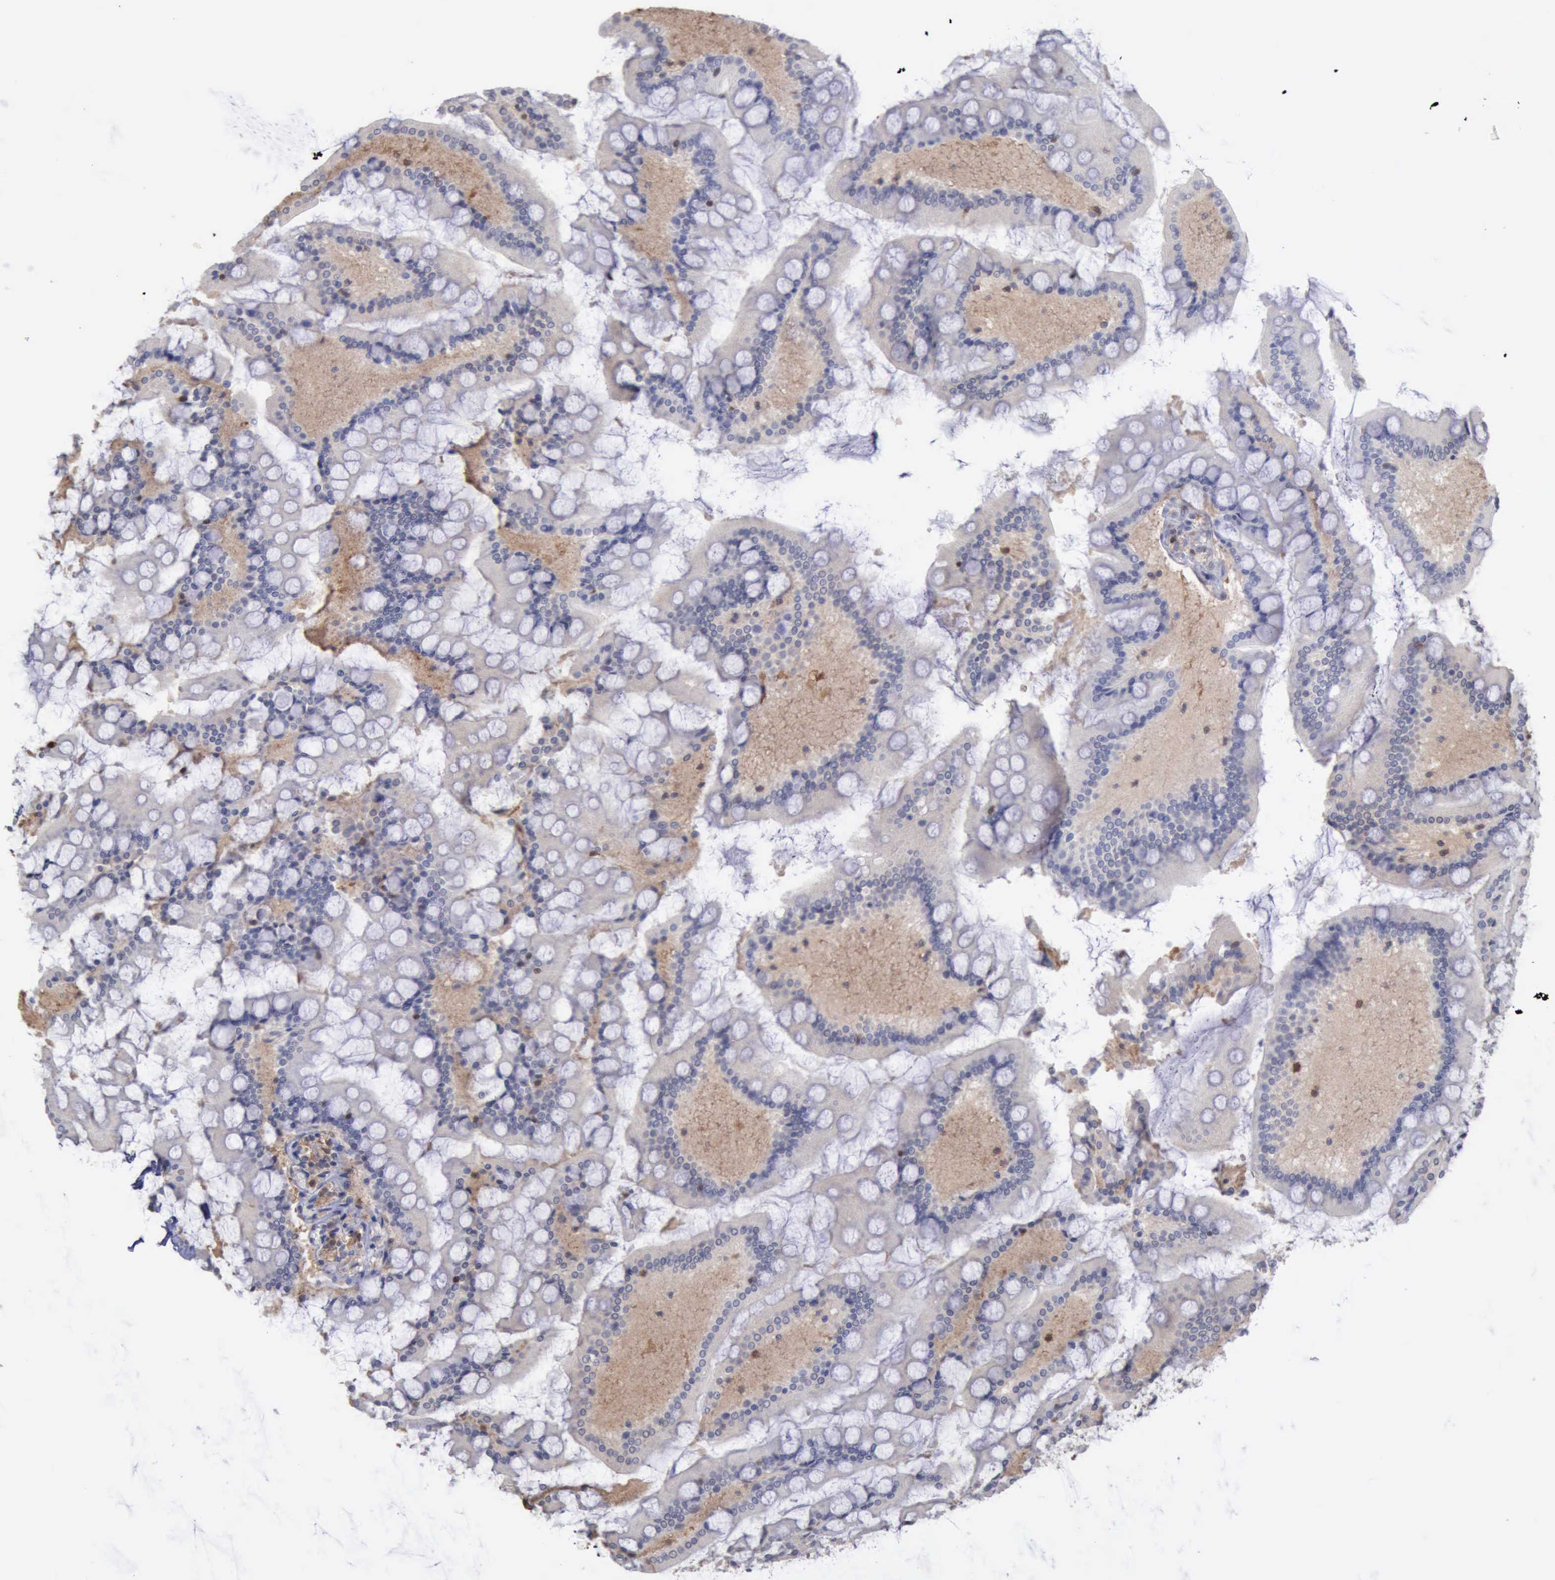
{"staining": {"intensity": "weak", "quantity": "25%-75%", "location": "cytoplasmic/membranous"}, "tissue": "small intestine", "cell_type": "Glandular cells", "image_type": "normal", "snomed": [{"axis": "morphology", "description": "Normal tissue, NOS"}, {"axis": "topography", "description": "Small intestine"}], "caption": "Brown immunohistochemical staining in normal human small intestine displays weak cytoplasmic/membranous staining in about 25%-75% of glandular cells.", "gene": "STAT1", "patient": {"sex": "male", "age": 41}}